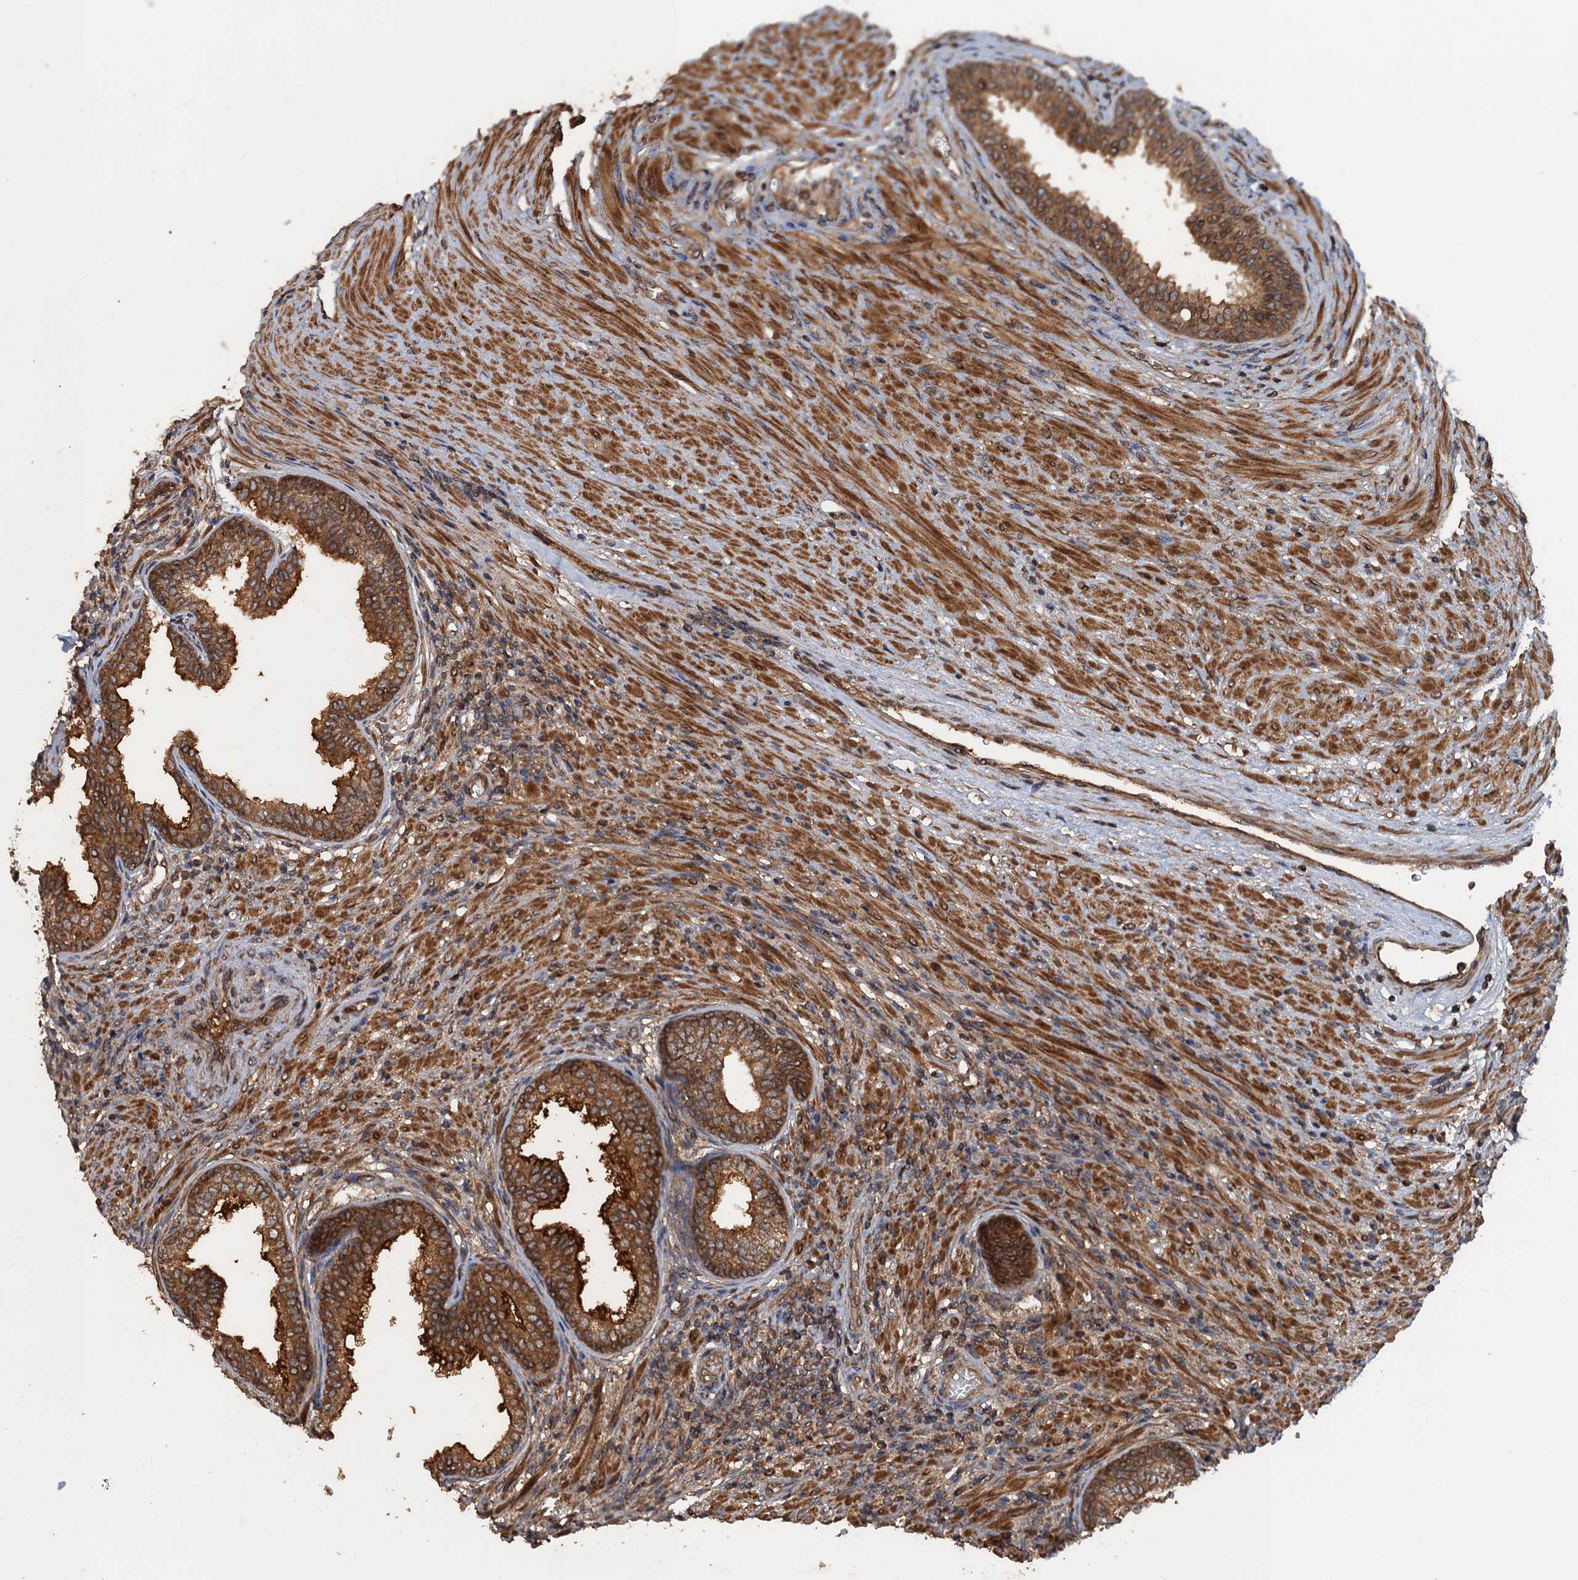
{"staining": {"intensity": "strong", "quantity": ">75%", "location": "cytoplasmic/membranous"}, "tissue": "prostate", "cell_type": "Glandular cells", "image_type": "normal", "snomed": [{"axis": "morphology", "description": "Normal tissue, NOS"}, {"axis": "topography", "description": "Prostate"}], "caption": "An immunohistochemistry (IHC) micrograph of normal tissue is shown. Protein staining in brown shows strong cytoplasmic/membranous positivity in prostate within glandular cells. The protein is shown in brown color, while the nuclei are stained blue.", "gene": "GLE1", "patient": {"sex": "male", "age": 76}}